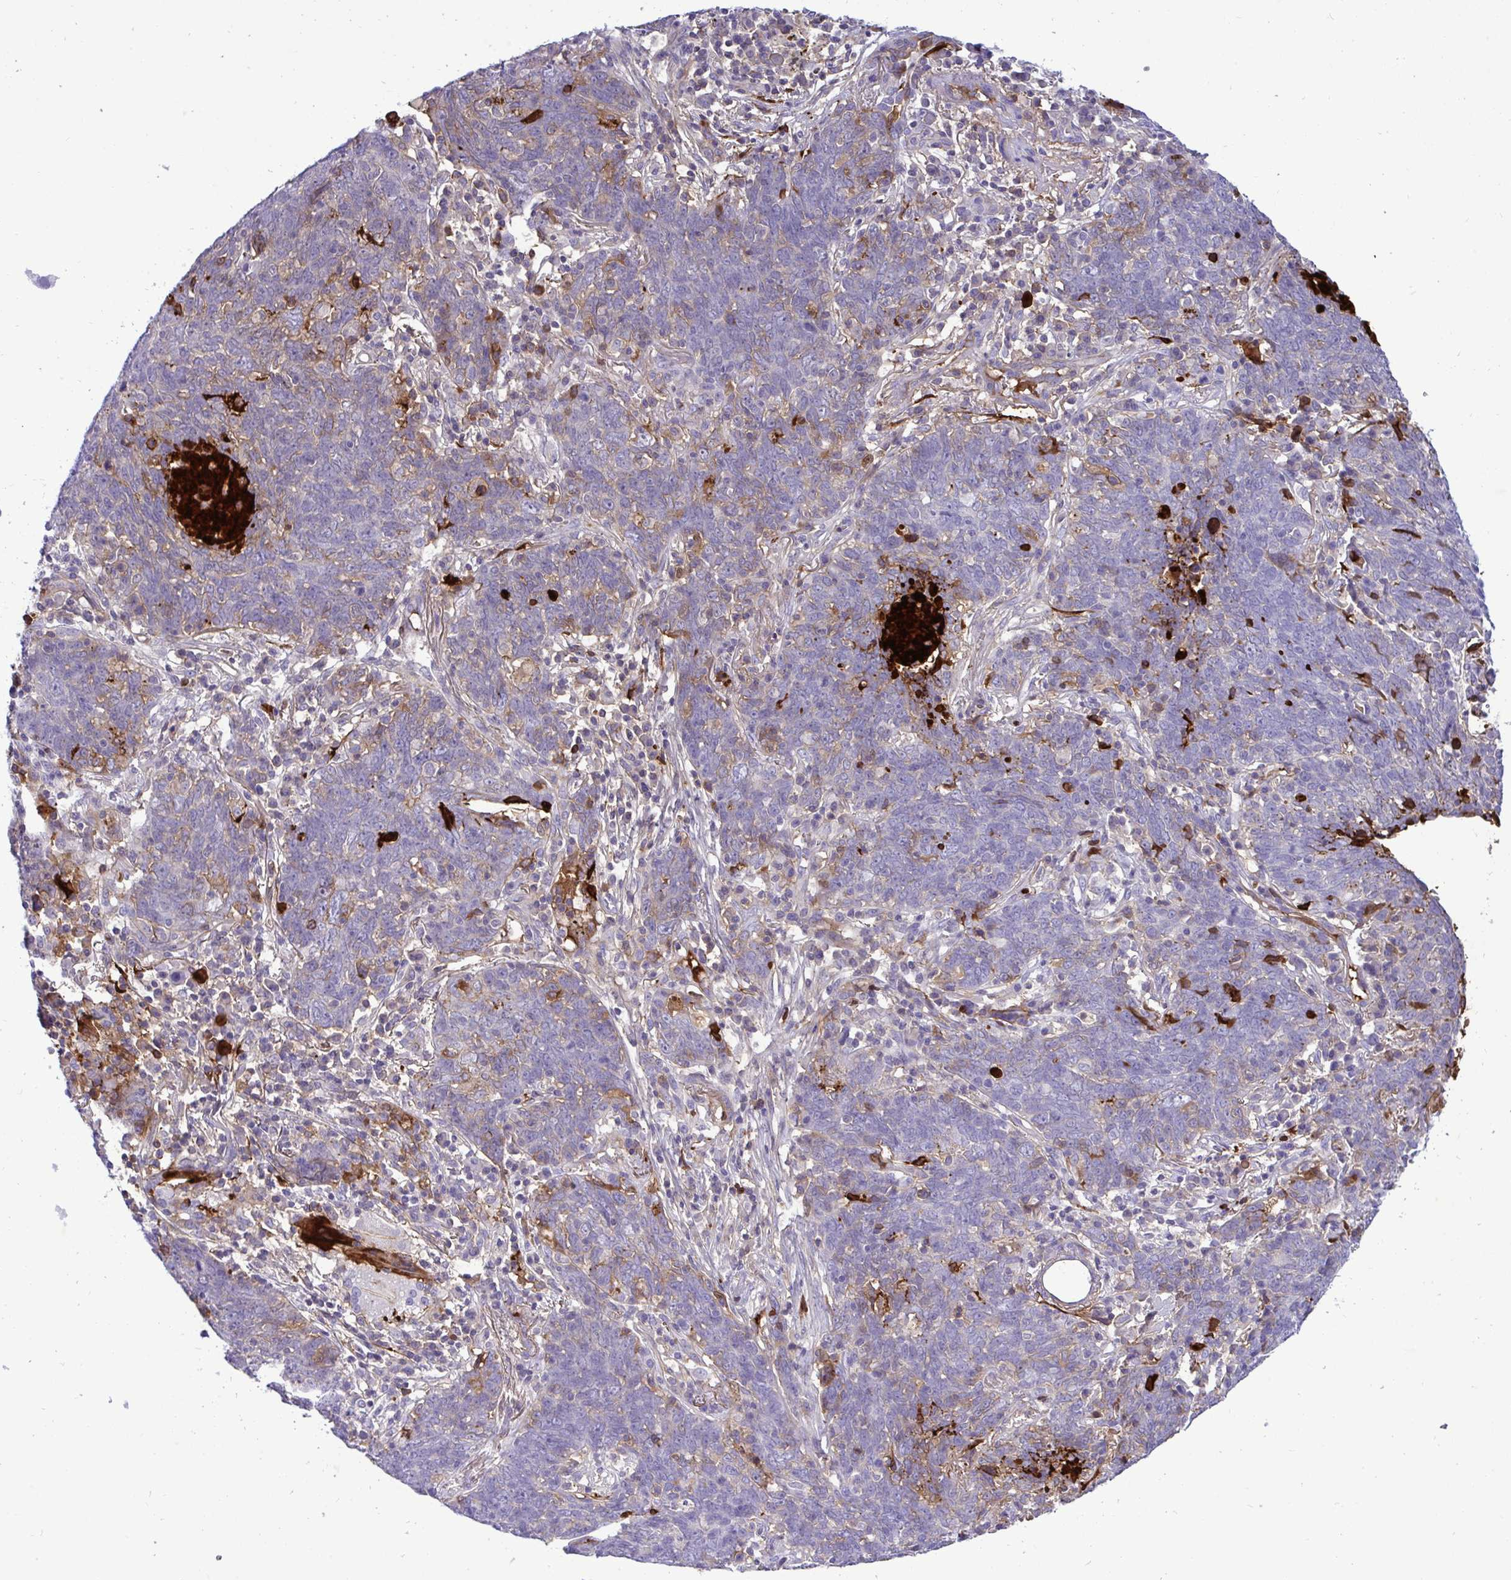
{"staining": {"intensity": "moderate", "quantity": "<25%", "location": "cytoplasmic/membranous"}, "tissue": "lung cancer", "cell_type": "Tumor cells", "image_type": "cancer", "snomed": [{"axis": "morphology", "description": "Squamous cell carcinoma, NOS"}, {"axis": "topography", "description": "Lung"}], "caption": "Immunohistochemistry (IHC) (DAB) staining of human squamous cell carcinoma (lung) reveals moderate cytoplasmic/membranous protein staining in about <25% of tumor cells.", "gene": "F2", "patient": {"sex": "female", "age": 72}}